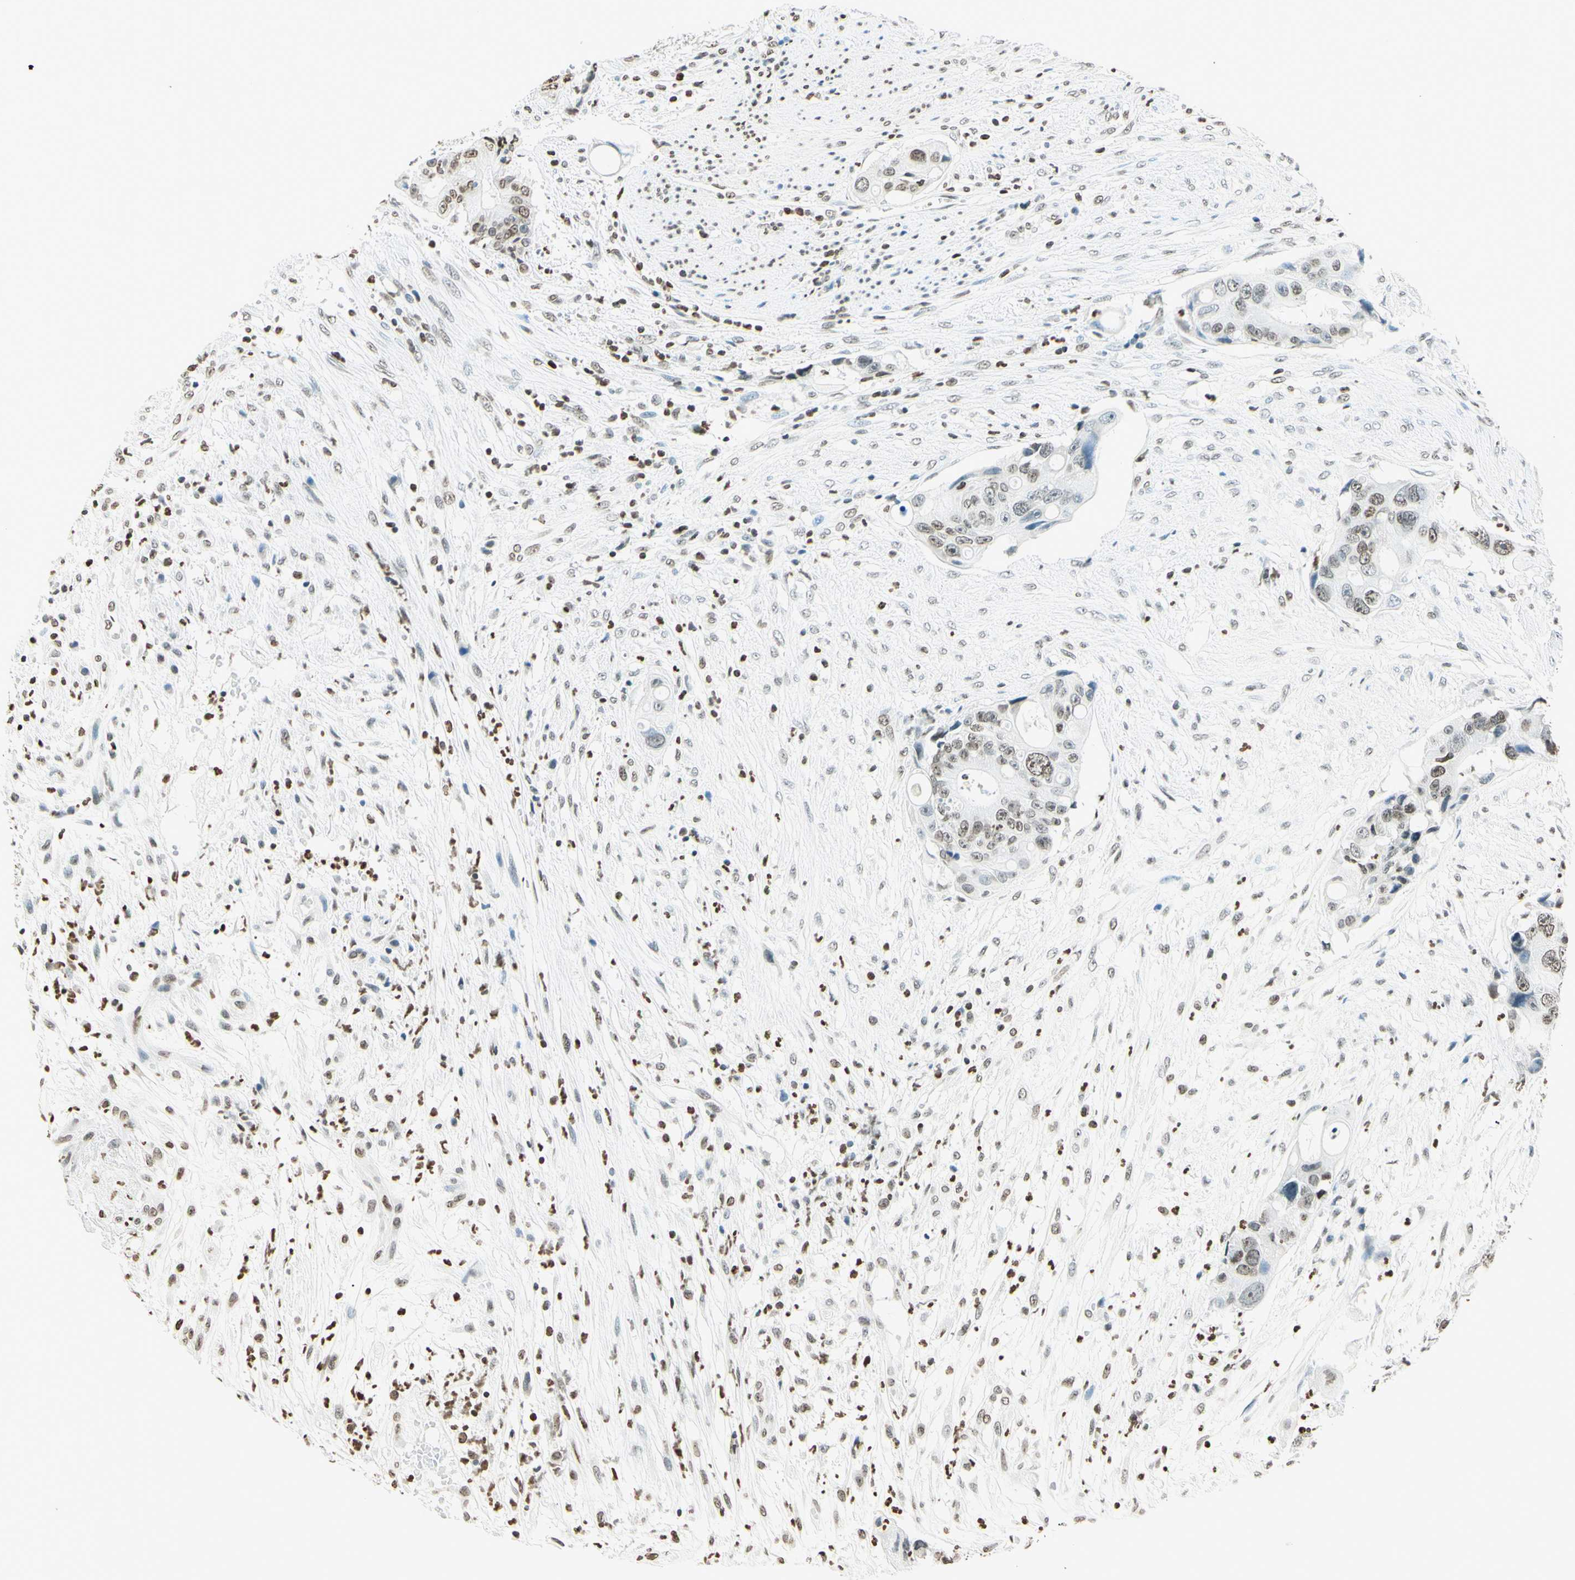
{"staining": {"intensity": "weak", "quantity": "25%-75%", "location": "nuclear"}, "tissue": "colorectal cancer", "cell_type": "Tumor cells", "image_type": "cancer", "snomed": [{"axis": "morphology", "description": "Adenocarcinoma, NOS"}, {"axis": "topography", "description": "Colon"}], "caption": "Immunohistochemical staining of human colorectal cancer displays weak nuclear protein staining in about 25%-75% of tumor cells.", "gene": "MSH2", "patient": {"sex": "female", "age": 57}}